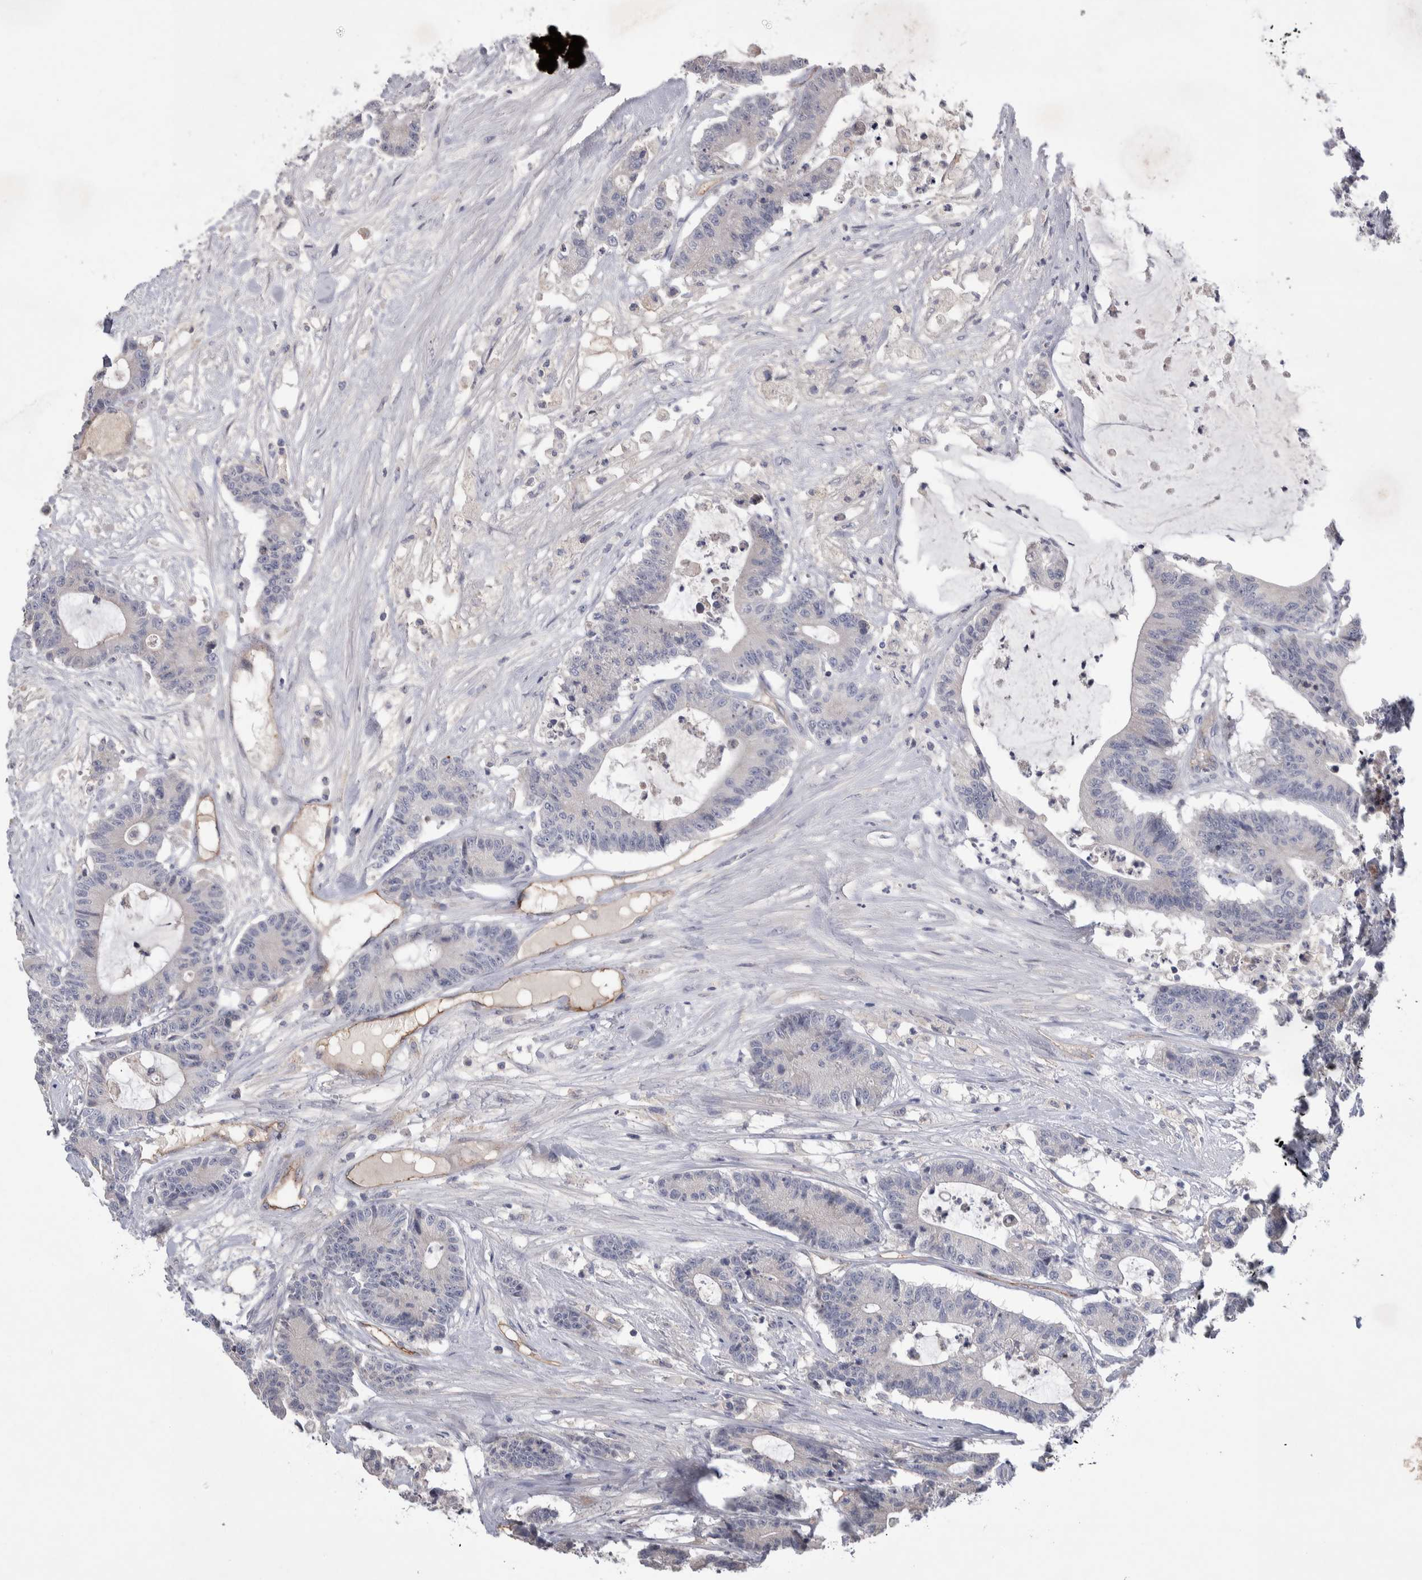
{"staining": {"intensity": "negative", "quantity": "none", "location": "none"}, "tissue": "colorectal cancer", "cell_type": "Tumor cells", "image_type": "cancer", "snomed": [{"axis": "morphology", "description": "Adenocarcinoma, NOS"}, {"axis": "topography", "description": "Colon"}], "caption": "The immunohistochemistry histopathology image has no significant expression in tumor cells of colorectal cancer tissue.", "gene": "CEP131", "patient": {"sex": "female", "age": 84}}